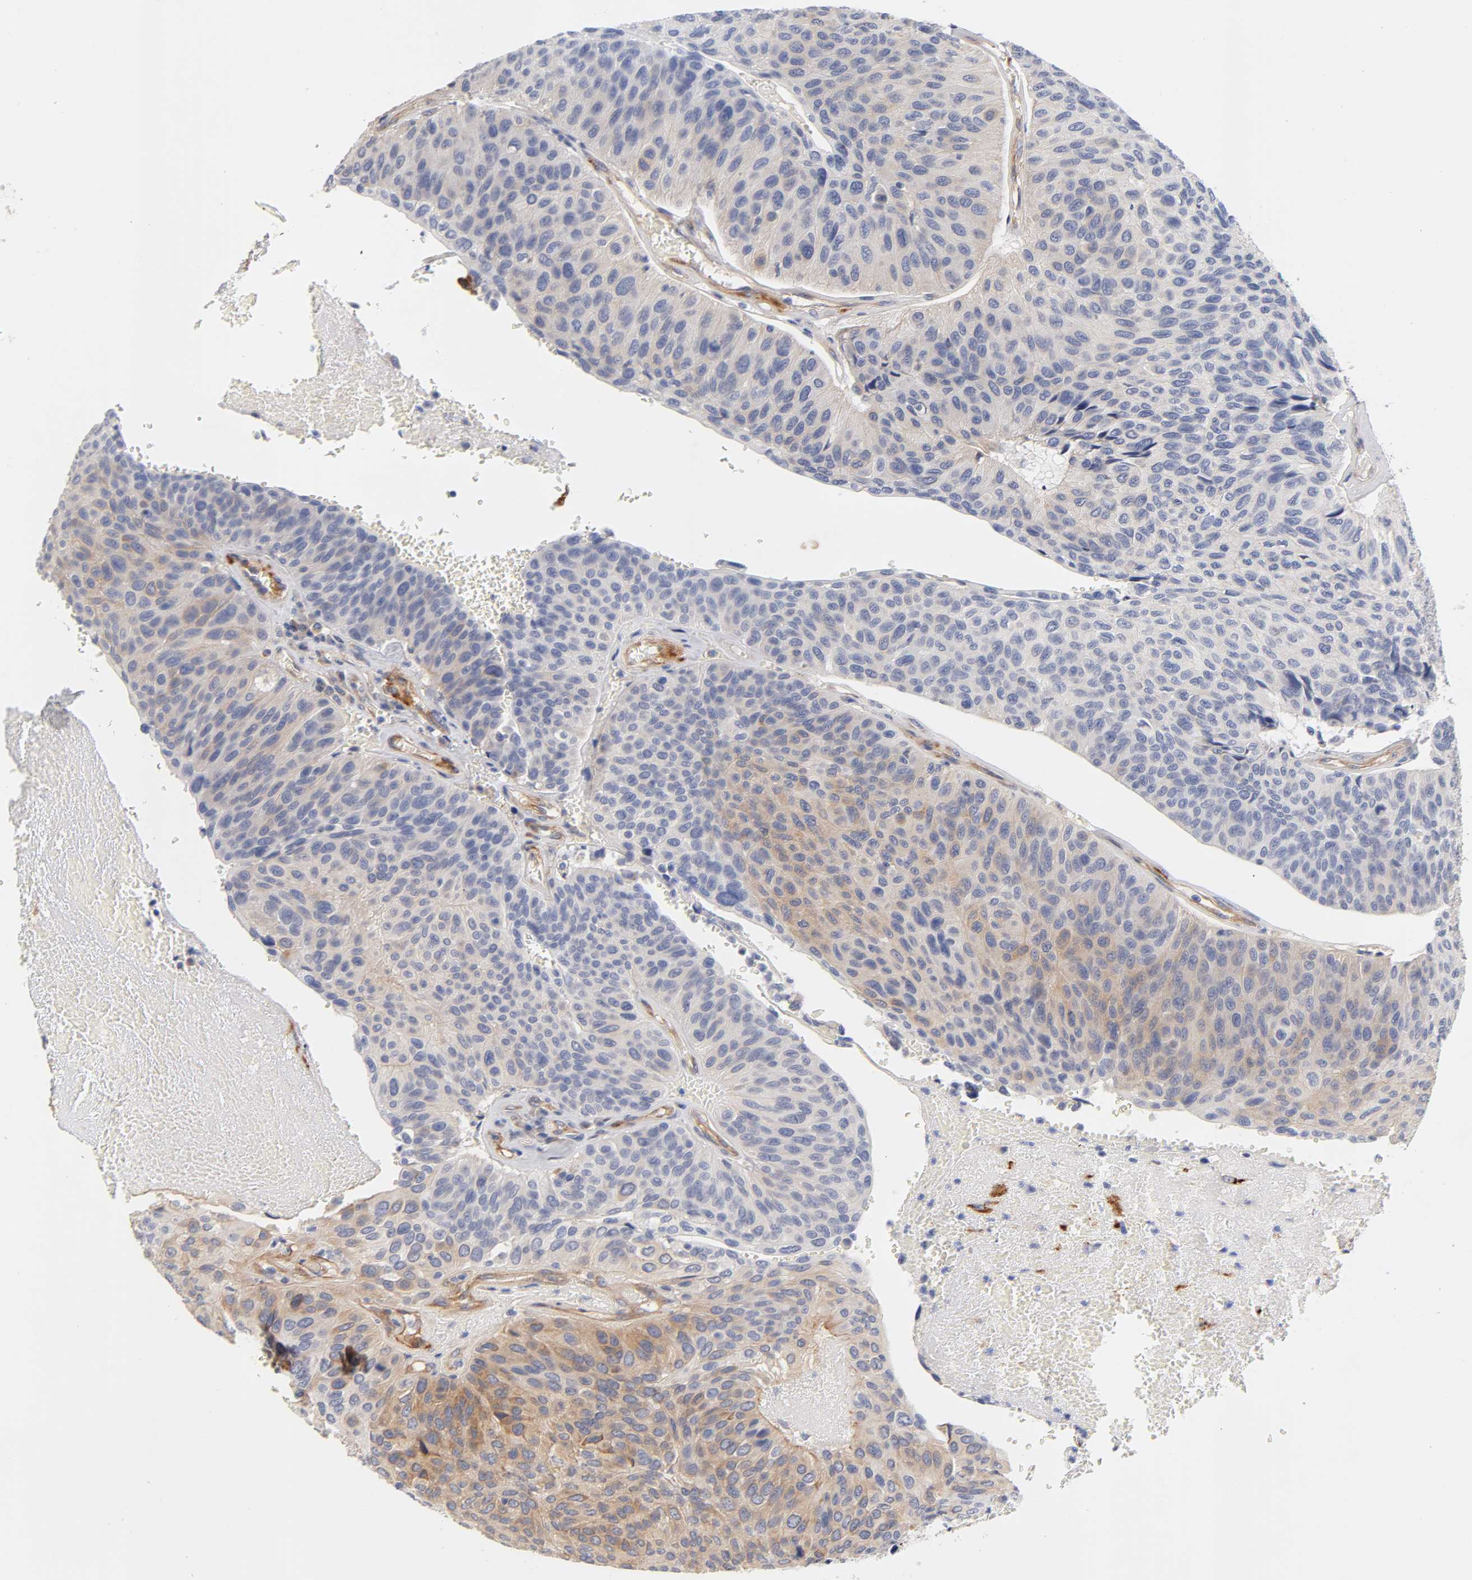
{"staining": {"intensity": "weak", "quantity": "25%-75%", "location": "cytoplasmic/membranous"}, "tissue": "urothelial cancer", "cell_type": "Tumor cells", "image_type": "cancer", "snomed": [{"axis": "morphology", "description": "Urothelial carcinoma, High grade"}, {"axis": "topography", "description": "Urinary bladder"}], "caption": "This photomicrograph reveals immunohistochemistry (IHC) staining of human urothelial cancer, with low weak cytoplasmic/membranous positivity in about 25%-75% of tumor cells.", "gene": "LAMB1", "patient": {"sex": "male", "age": 66}}